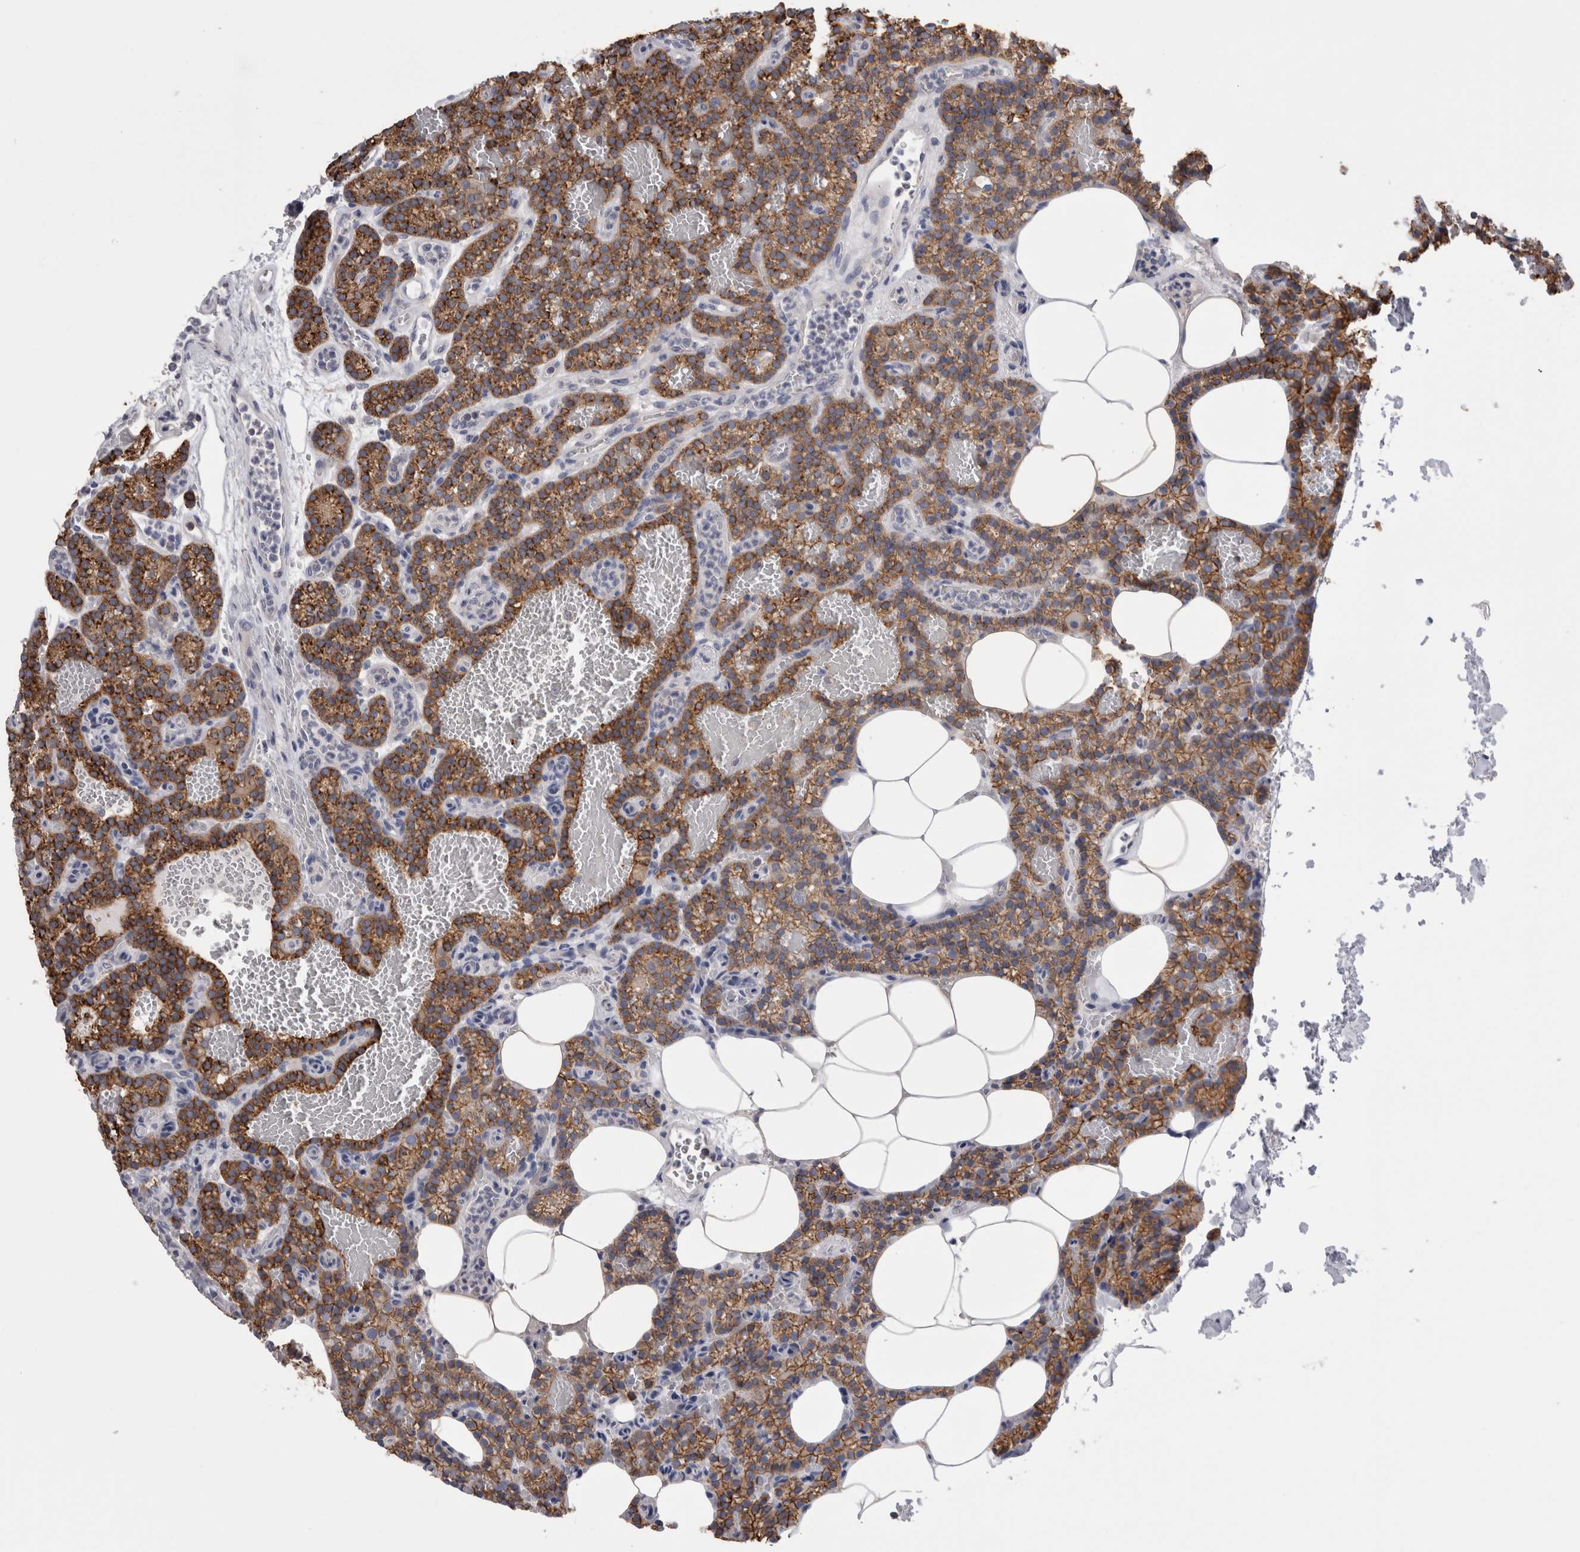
{"staining": {"intensity": "strong", "quantity": ">75%", "location": "cytoplasmic/membranous"}, "tissue": "parathyroid gland", "cell_type": "Glandular cells", "image_type": "normal", "snomed": [{"axis": "morphology", "description": "Normal tissue, NOS"}, {"axis": "topography", "description": "Parathyroid gland"}], "caption": "Unremarkable parathyroid gland reveals strong cytoplasmic/membranous positivity in approximately >75% of glandular cells, visualized by immunohistochemistry.", "gene": "DCTN6", "patient": {"sex": "male", "age": 58}}